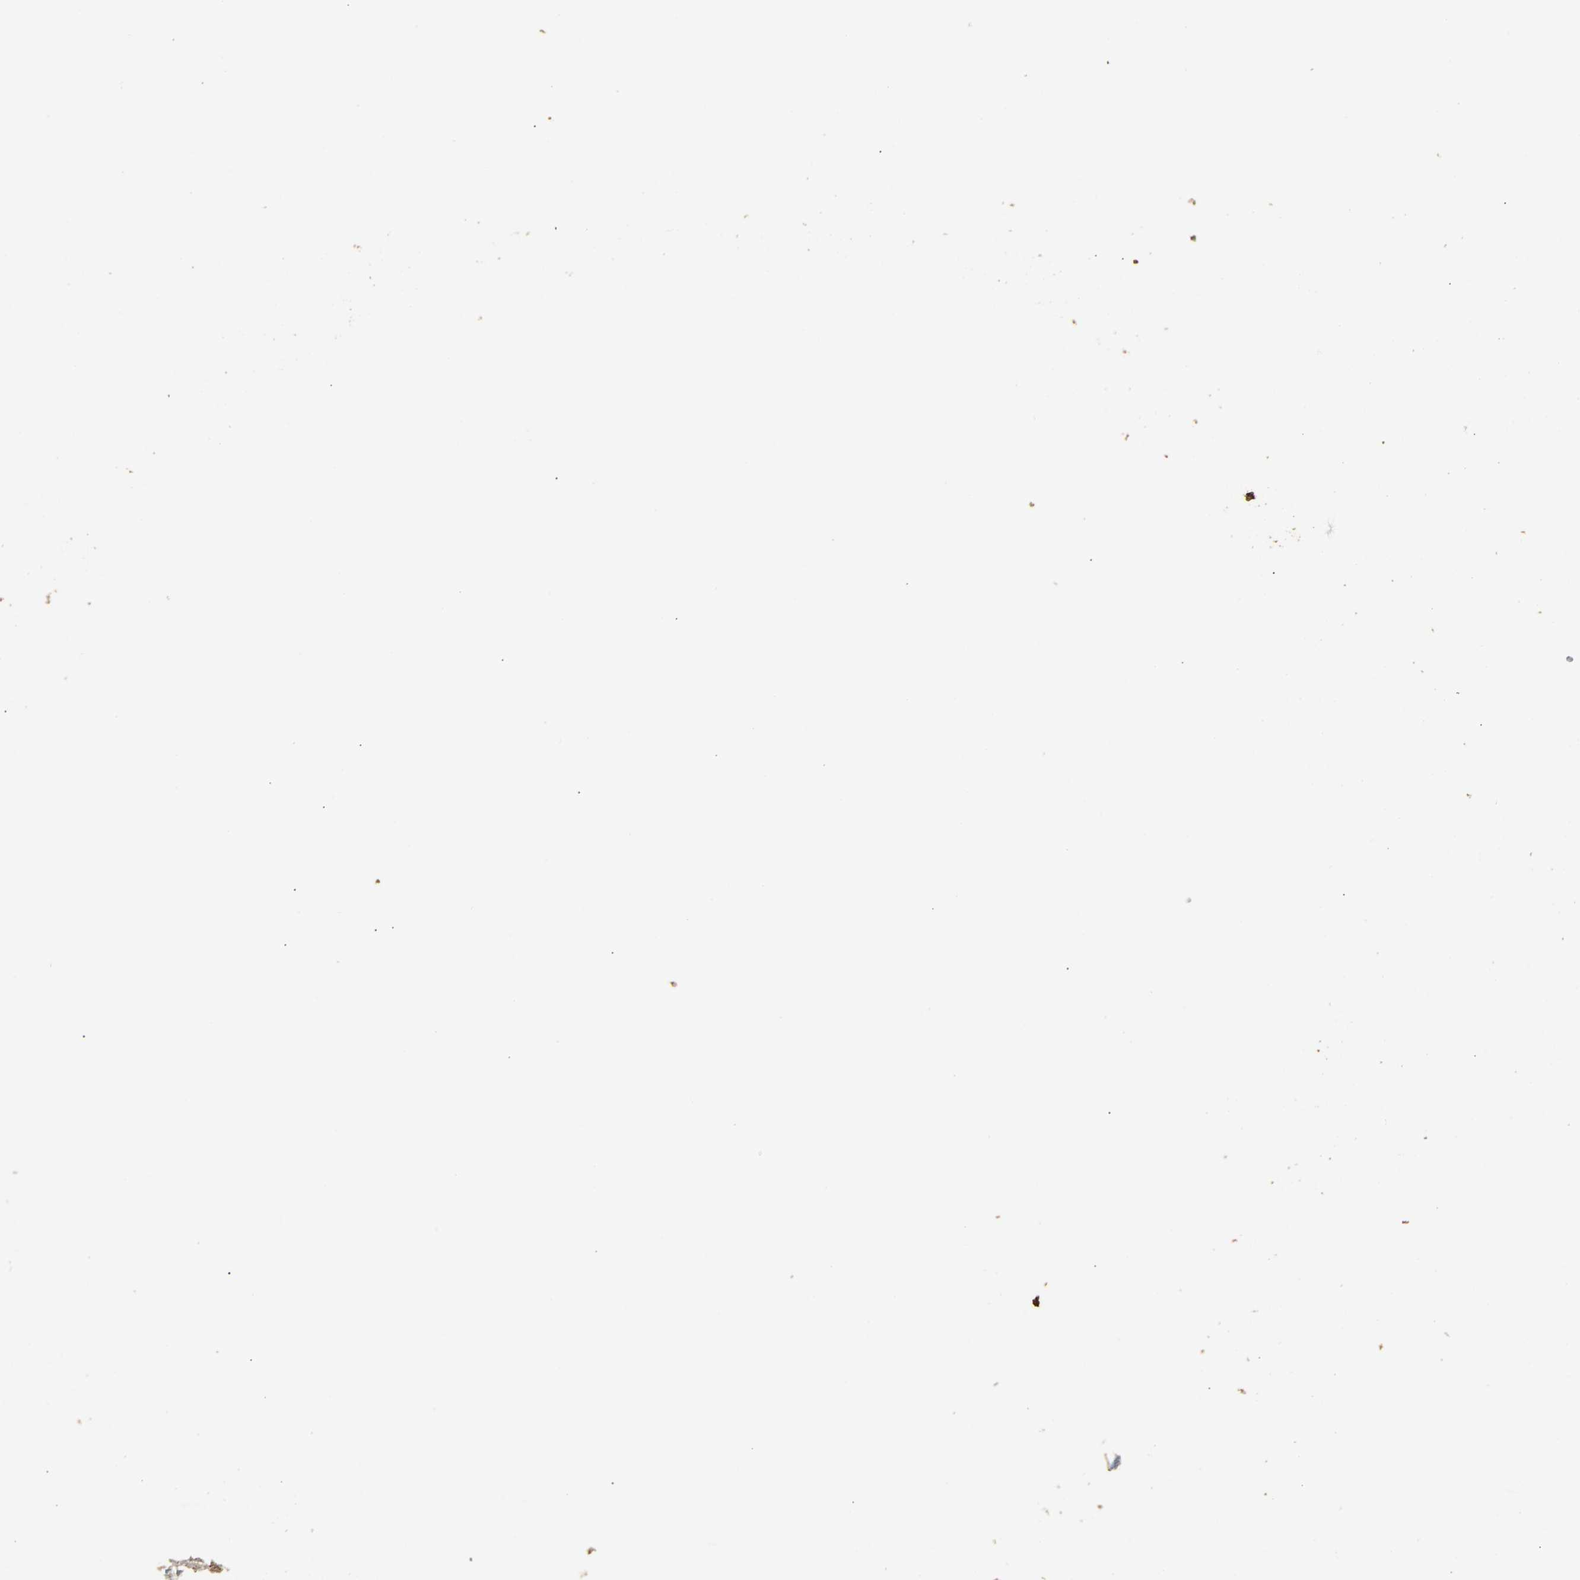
{"staining": {"intensity": "moderate", "quantity": "<25%", "location": "cytoplasmic/membranous"}, "tissue": "cervical cancer", "cell_type": "Tumor cells", "image_type": "cancer", "snomed": [{"axis": "morphology", "description": "Adenocarcinoma, NOS"}, {"axis": "topography", "description": "Cervix"}], "caption": "Immunohistochemistry staining of cervical cancer, which reveals low levels of moderate cytoplasmic/membranous expression in approximately <25% of tumor cells indicating moderate cytoplasmic/membranous protein expression. The staining was performed using DAB (brown) for protein detection and nuclei were counterstained in hematoxylin (blue).", "gene": "TMEM268", "patient": {"sex": "female", "age": 44}}